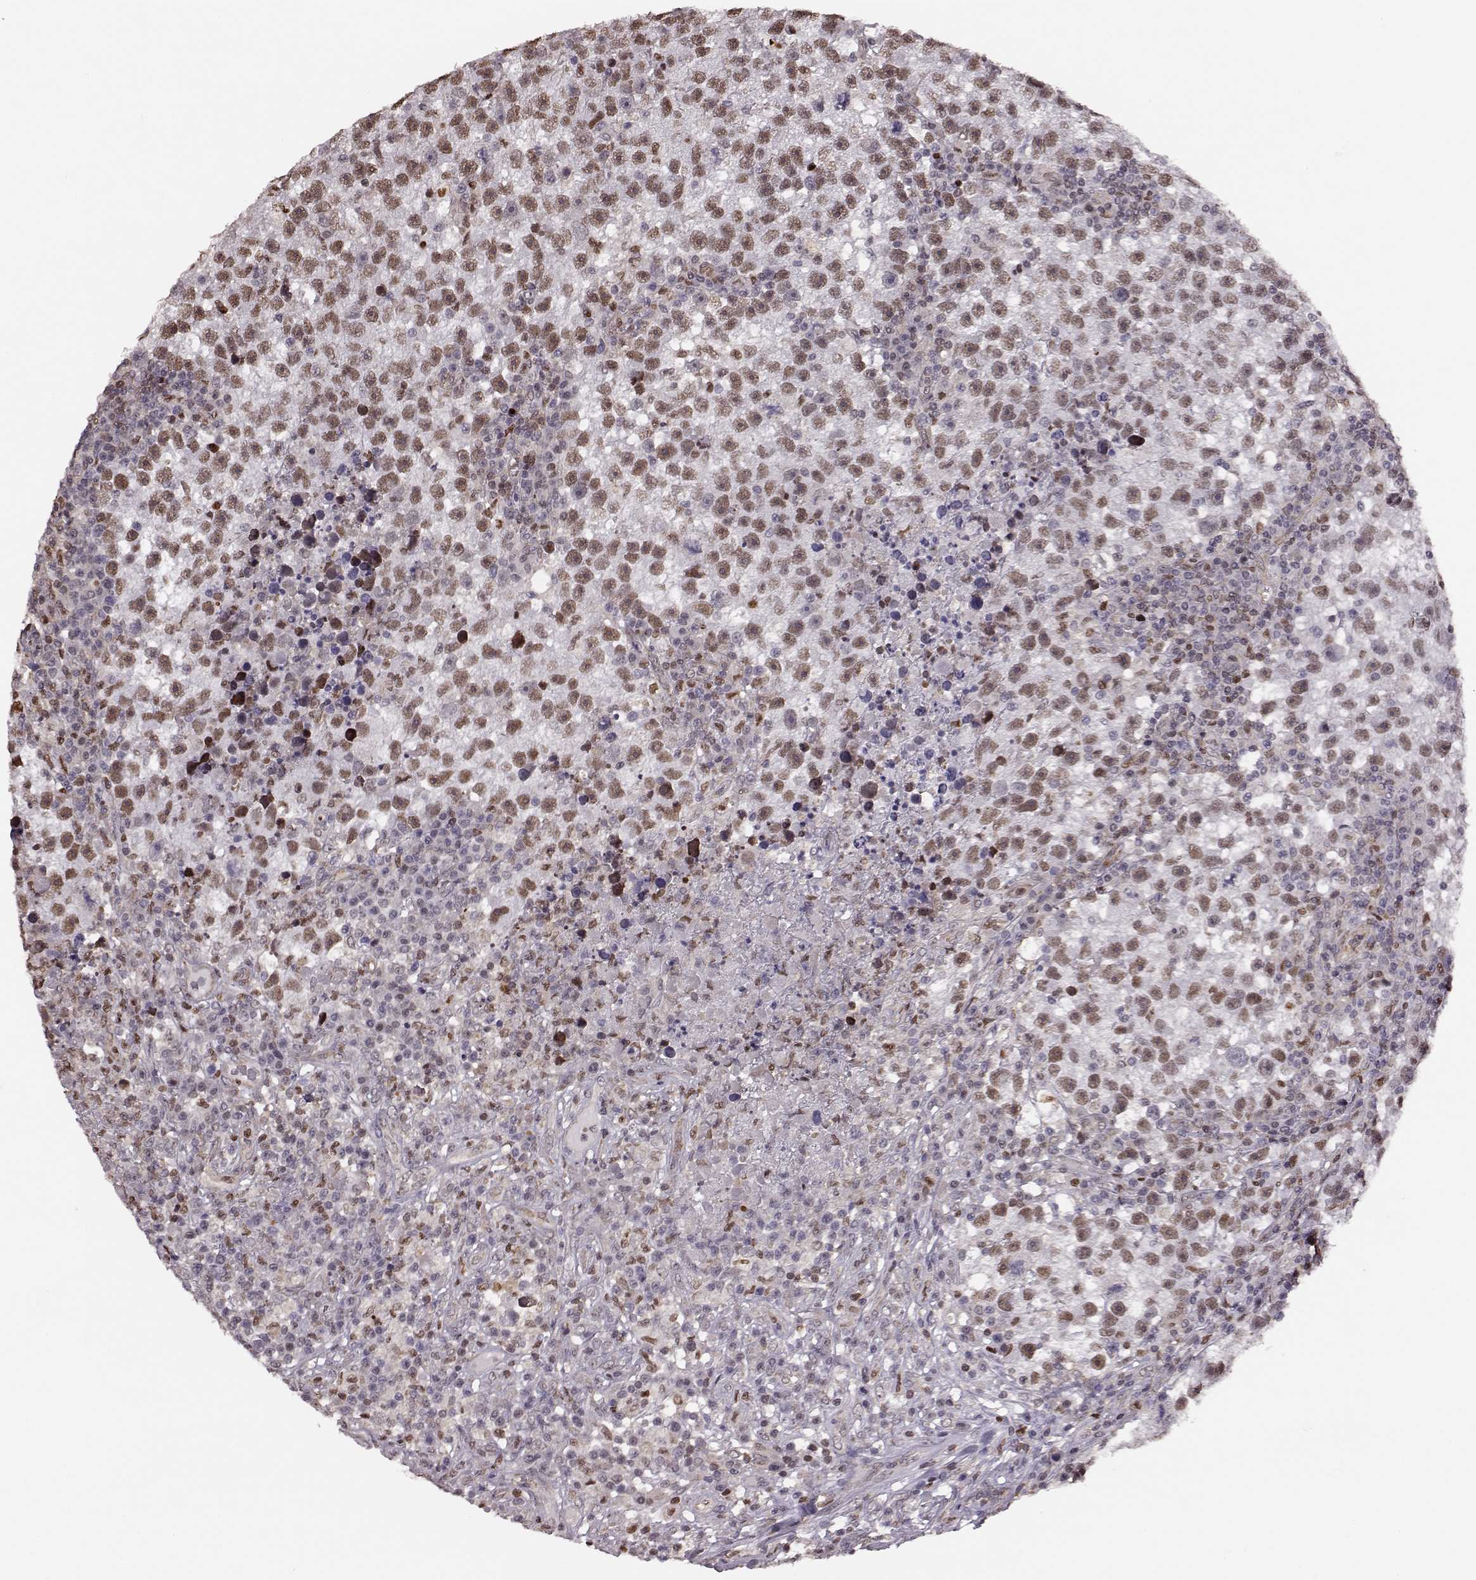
{"staining": {"intensity": "moderate", "quantity": ">75%", "location": "nuclear"}, "tissue": "testis cancer", "cell_type": "Tumor cells", "image_type": "cancer", "snomed": [{"axis": "morphology", "description": "Seminoma, NOS"}, {"axis": "topography", "description": "Testis"}], "caption": "Protein positivity by immunohistochemistry (IHC) displays moderate nuclear positivity in about >75% of tumor cells in testis seminoma. (DAB (3,3'-diaminobenzidine) = brown stain, brightfield microscopy at high magnification).", "gene": "KLF6", "patient": {"sex": "male", "age": 47}}